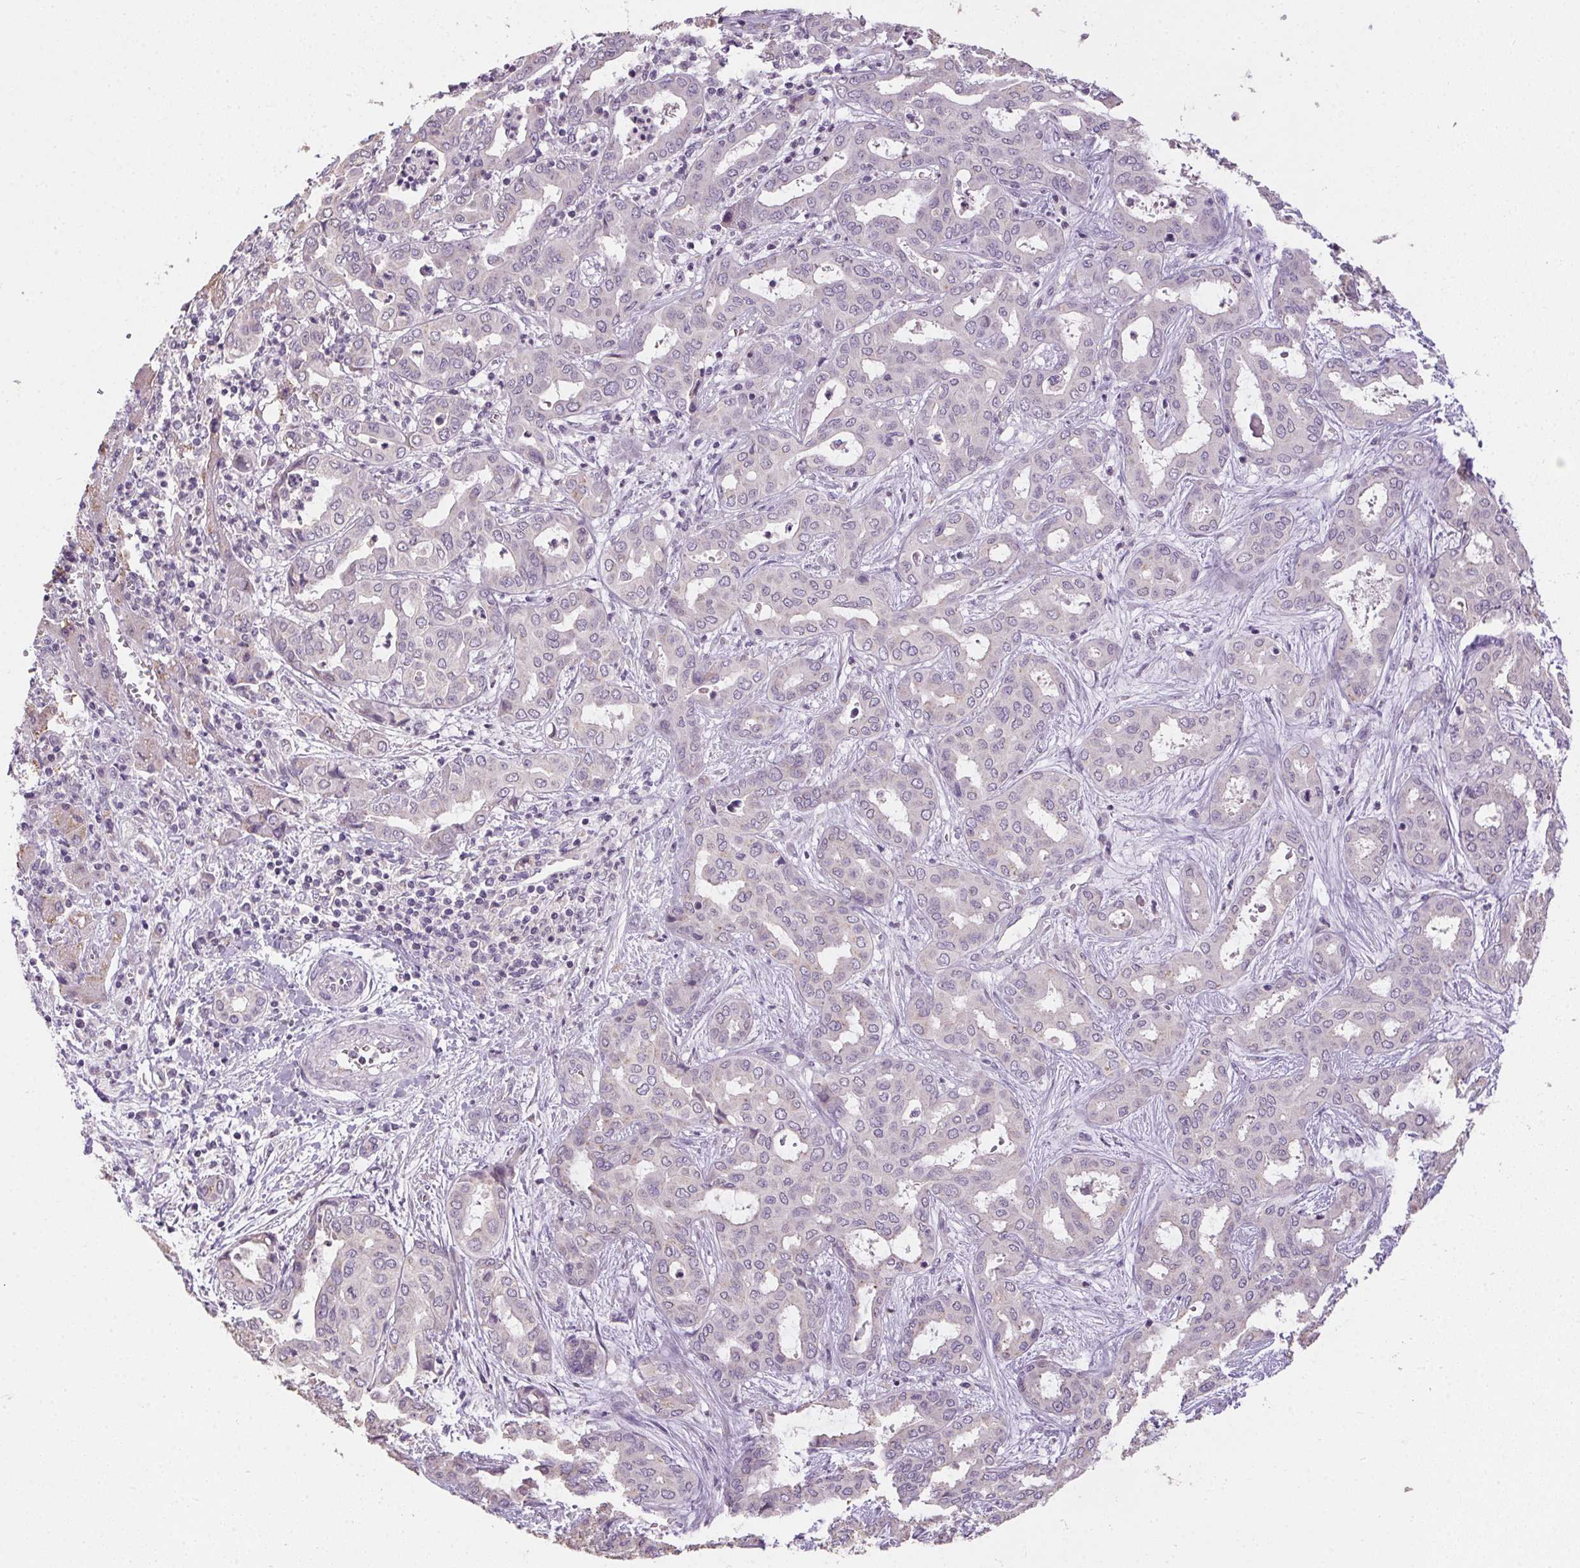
{"staining": {"intensity": "negative", "quantity": "none", "location": "none"}, "tissue": "liver cancer", "cell_type": "Tumor cells", "image_type": "cancer", "snomed": [{"axis": "morphology", "description": "Cholangiocarcinoma"}, {"axis": "topography", "description": "Liver"}], "caption": "IHC of human liver cholangiocarcinoma displays no positivity in tumor cells.", "gene": "SPACA9", "patient": {"sex": "female", "age": 64}}